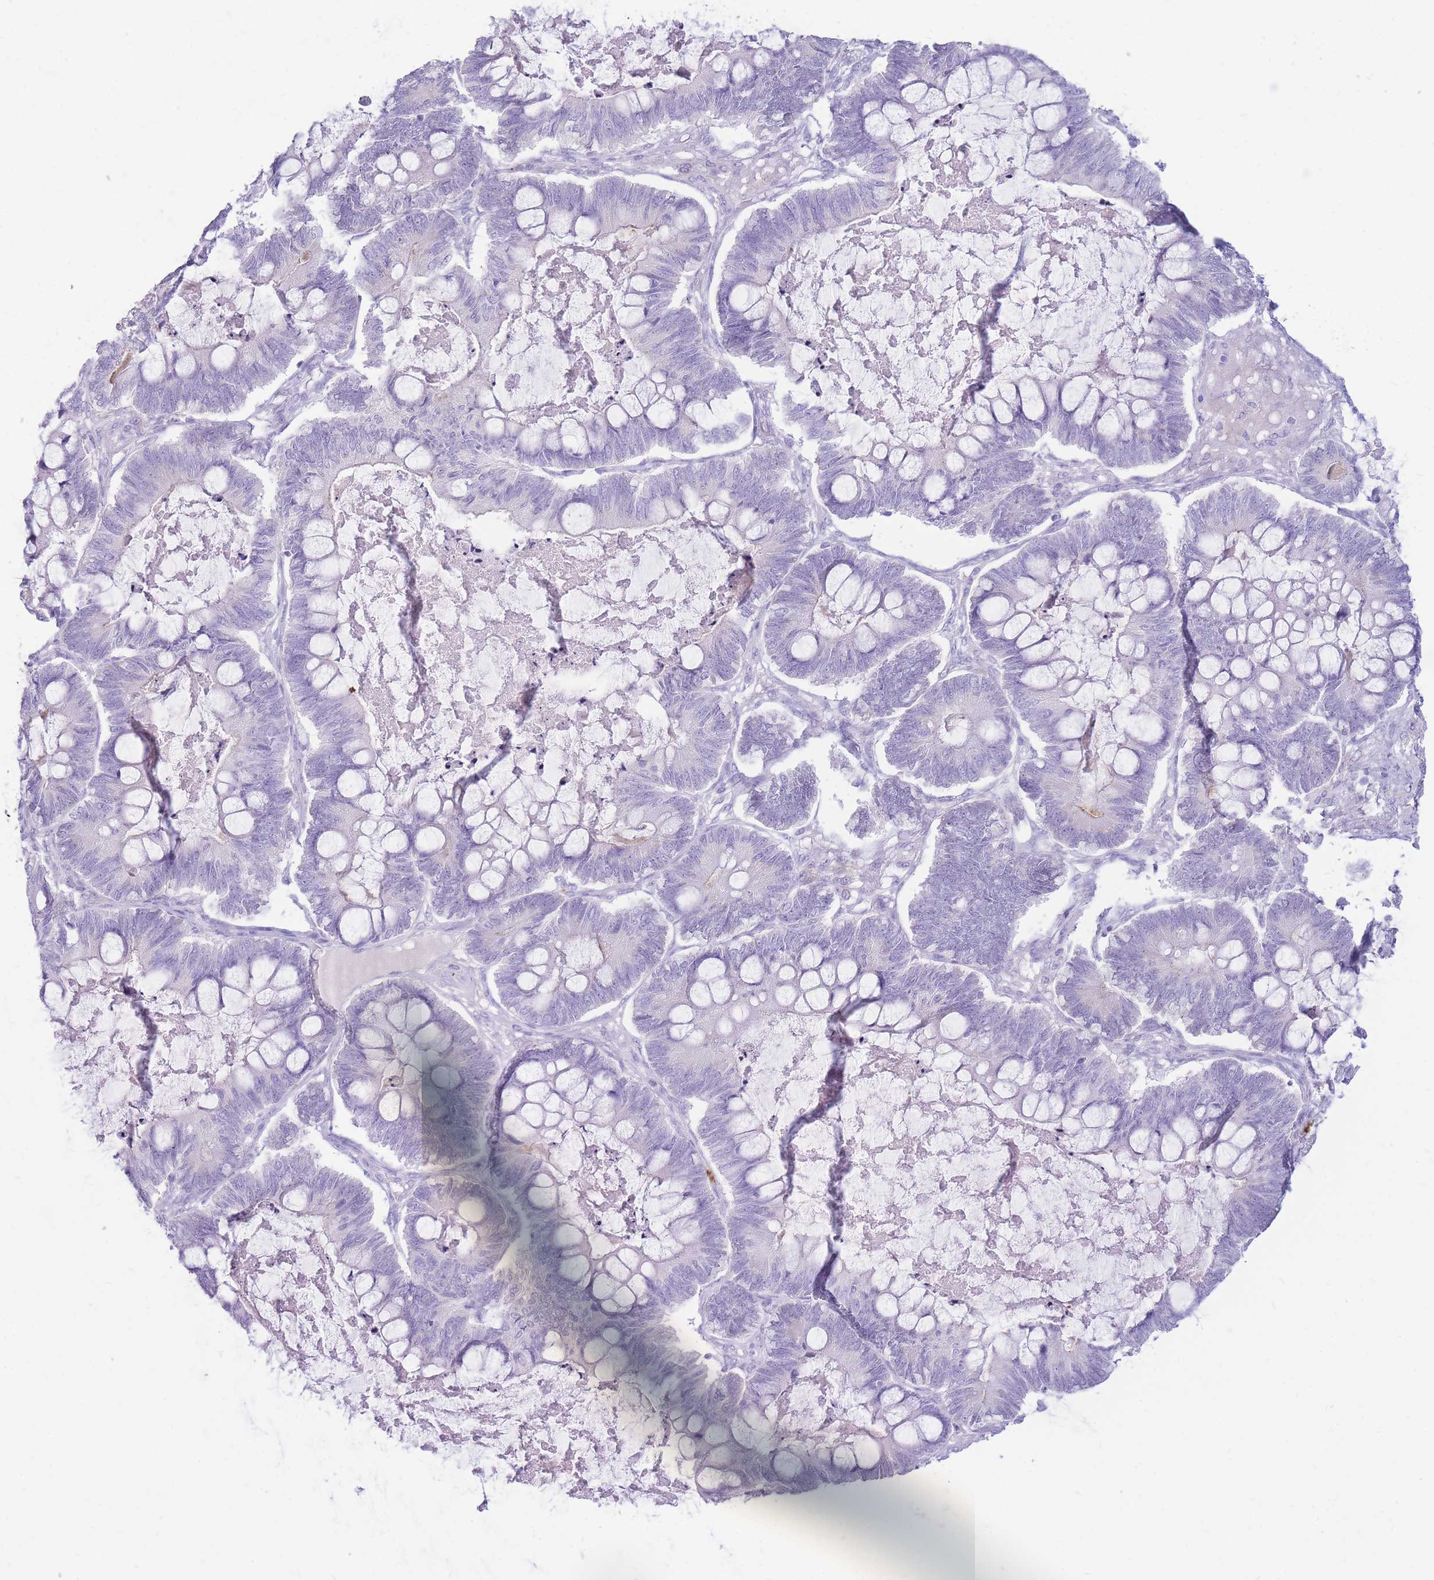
{"staining": {"intensity": "negative", "quantity": "none", "location": "none"}, "tissue": "ovarian cancer", "cell_type": "Tumor cells", "image_type": "cancer", "snomed": [{"axis": "morphology", "description": "Cystadenocarcinoma, mucinous, NOS"}, {"axis": "topography", "description": "Ovary"}], "caption": "Protein analysis of ovarian cancer (mucinous cystadenocarcinoma) displays no significant expression in tumor cells.", "gene": "TPSAB1", "patient": {"sex": "female", "age": 61}}